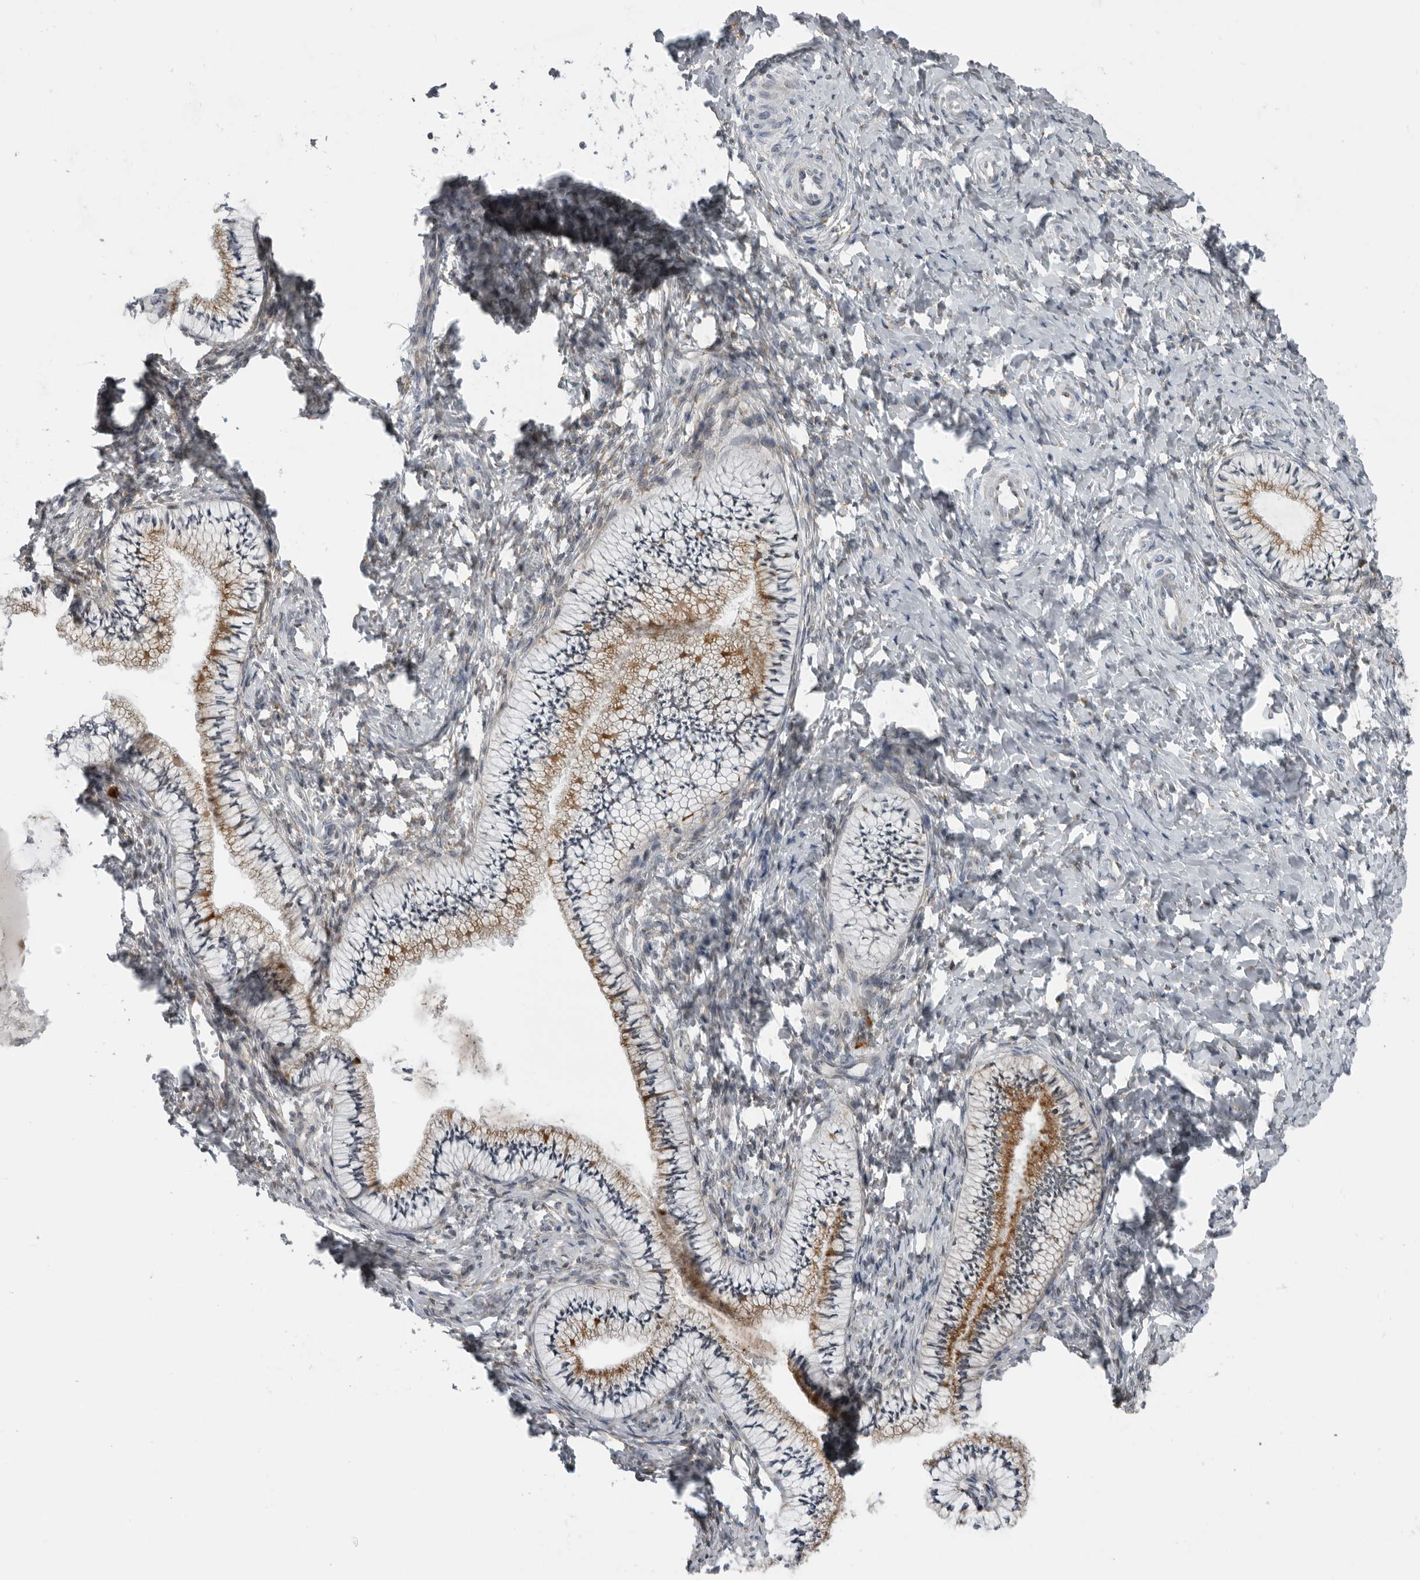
{"staining": {"intensity": "moderate", "quantity": ">75%", "location": "cytoplasmic/membranous"}, "tissue": "cervix", "cell_type": "Glandular cells", "image_type": "normal", "snomed": [{"axis": "morphology", "description": "Normal tissue, NOS"}, {"axis": "topography", "description": "Cervix"}], "caption": "Cervix stained for a protein demonstrates moderate cytoplasmic/membranous positivity in glandular cells. The protein is stained brown, and the nuclei are stained in blue (DAB IHC with brightfield microscopy, high magnification).", "gene": "ALPK2", "patient": {"sex": "female", "age": 36}}